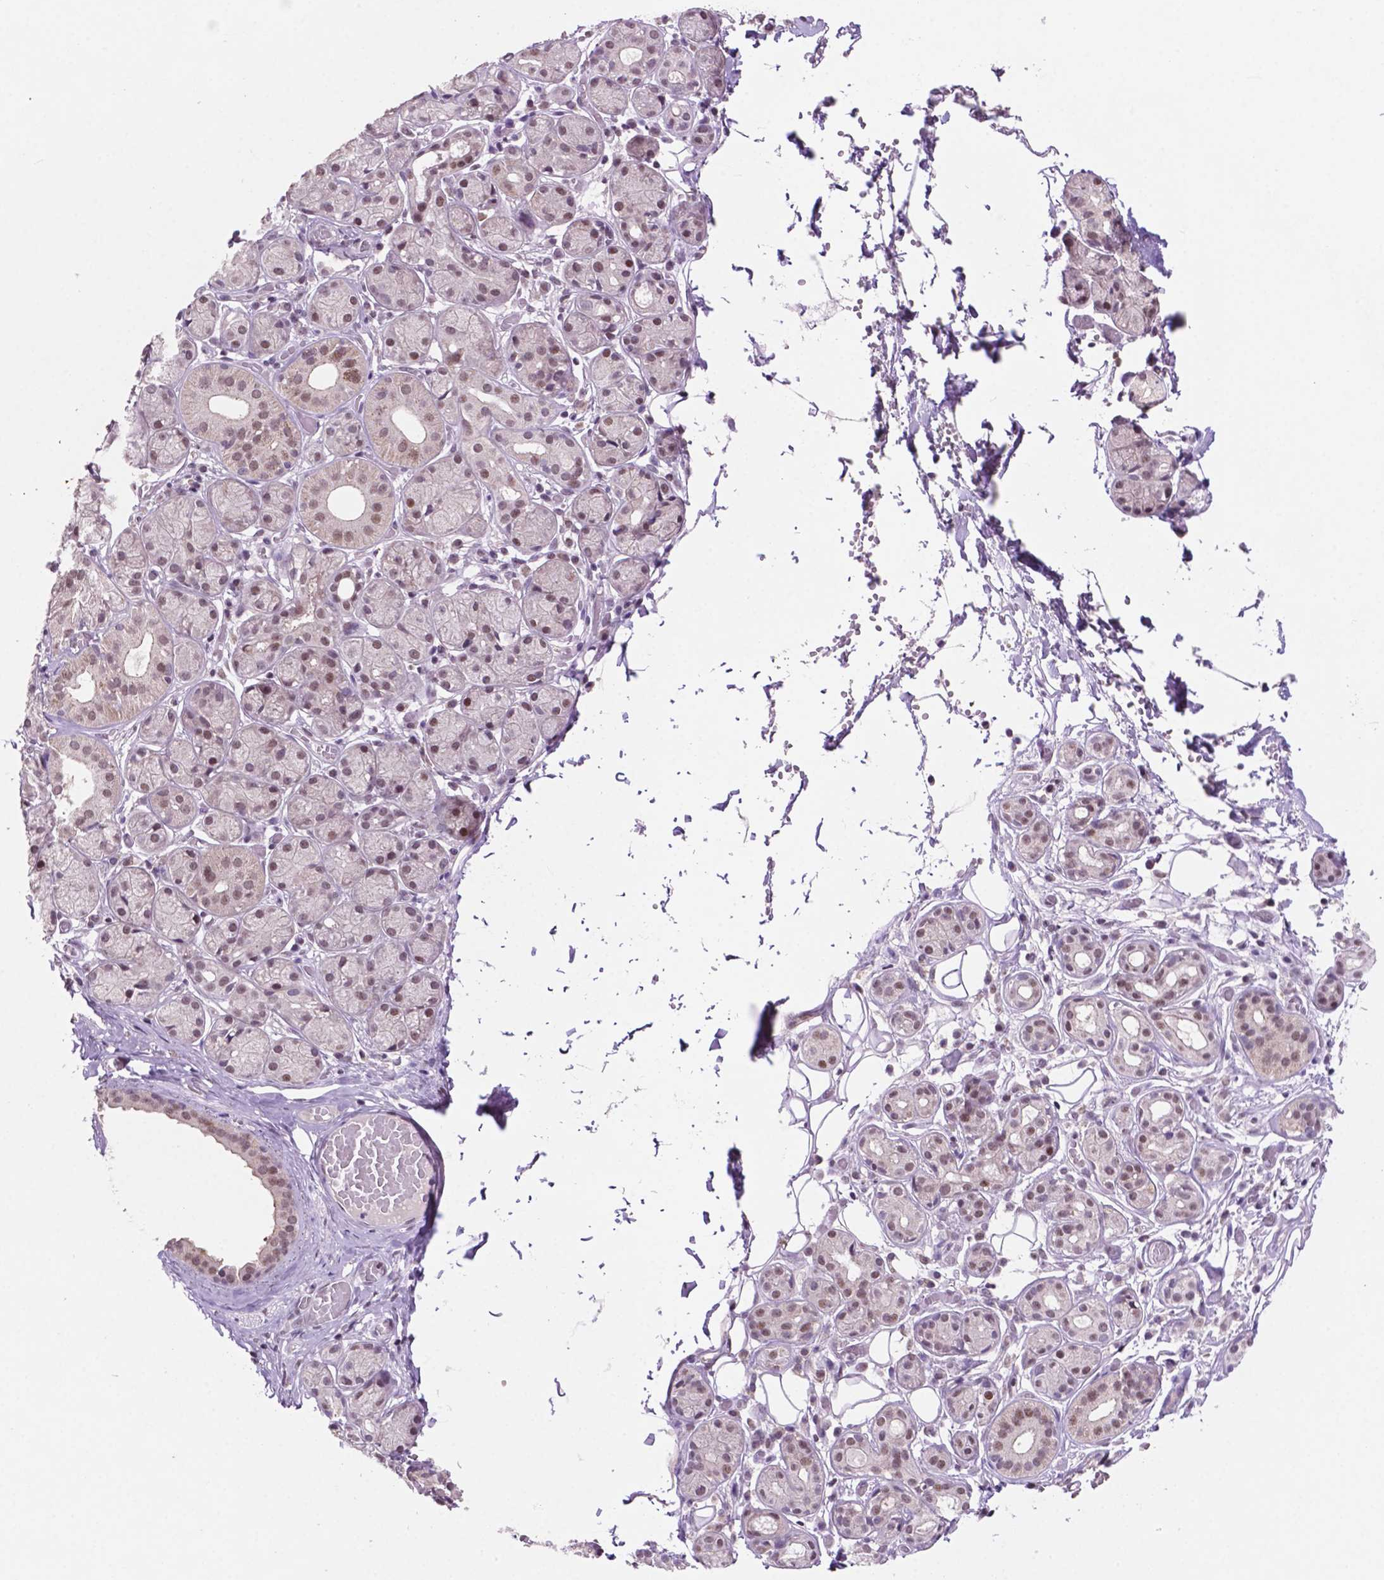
{"staining": {"intensity": "moderate", "quantity": "<25%", "location": "nuclear"}, "tissue": "salivary gland", "cell_type": "Glandular cells", "image_type": "normal", "snomed": [{"axis": "morphology", "description": "Normal tissue, NOS"}, {"axis": "topography", "description": "Salivary gland"}, {"axis": "topography", "description": "Peripheral nerve tissue"}], "caption": "A micrograph of salivary gland stained for a protein reveals moderate nuclear brown staining in glandular cells.", "gene": "NCOR1", "patient": {"sex": "male", "age": 71}}